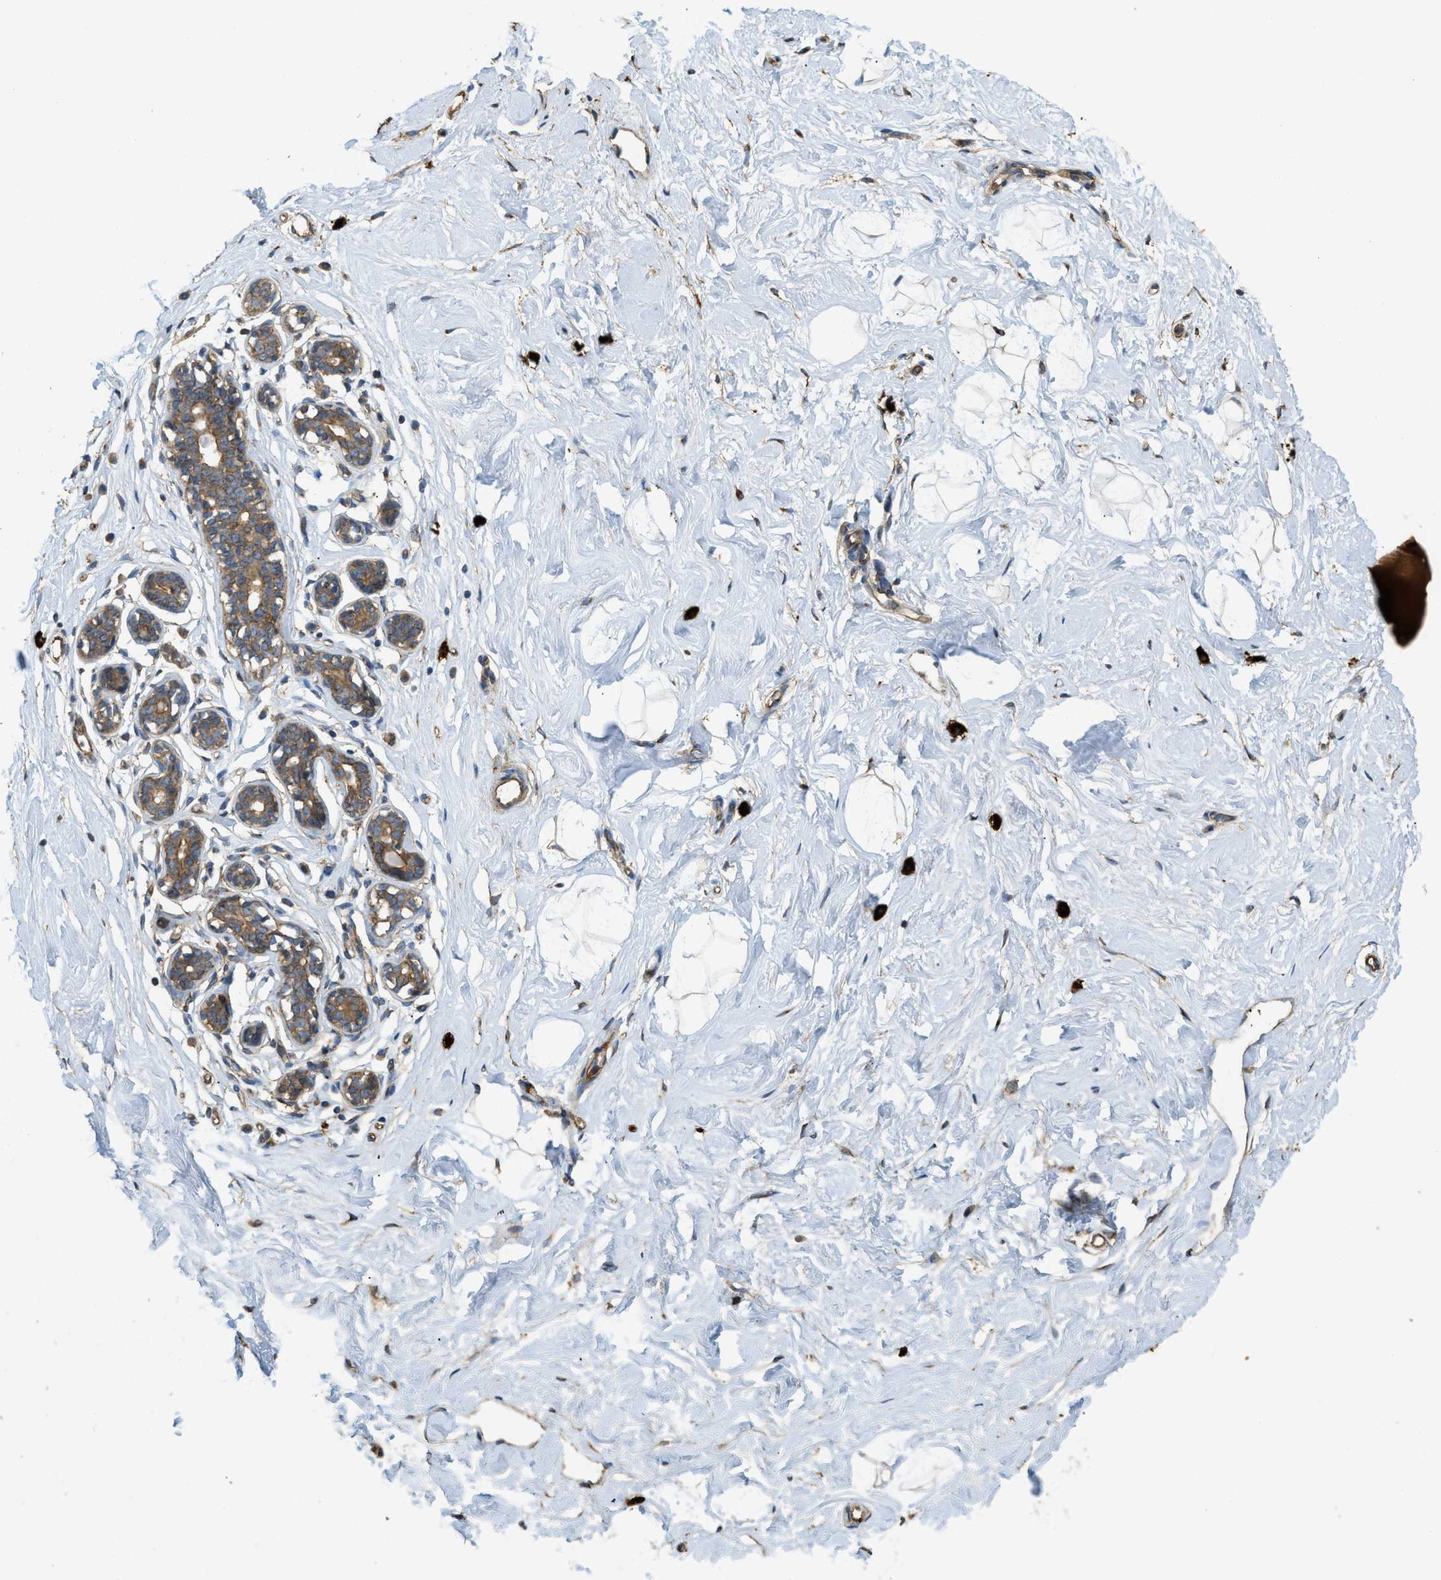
{"staining": {"intensity": "moderate", "quantity": ">75%", "location": "cytoplasmic/membranous"}, "tissue": "breast", "cell_type": "Adipocytes", "image_type": "normal", "snomed": [{"axis": "morphology", "description": "Normal tissue, NOS"}, {"axis": "topography", "description": "Breast"}], "caption": "Immunohistochemistry (IHC) image of normal breast: breast stained using immunohistochemistry (IHC) displays medium levels of moderate protein expression localized specifically in the cytoplasmic/membranous of adipocytes, appearing as a cytoplasmic/membranous brown color.", "gene": "BAG4", "patient": {"sex": "female", "age": 23}}